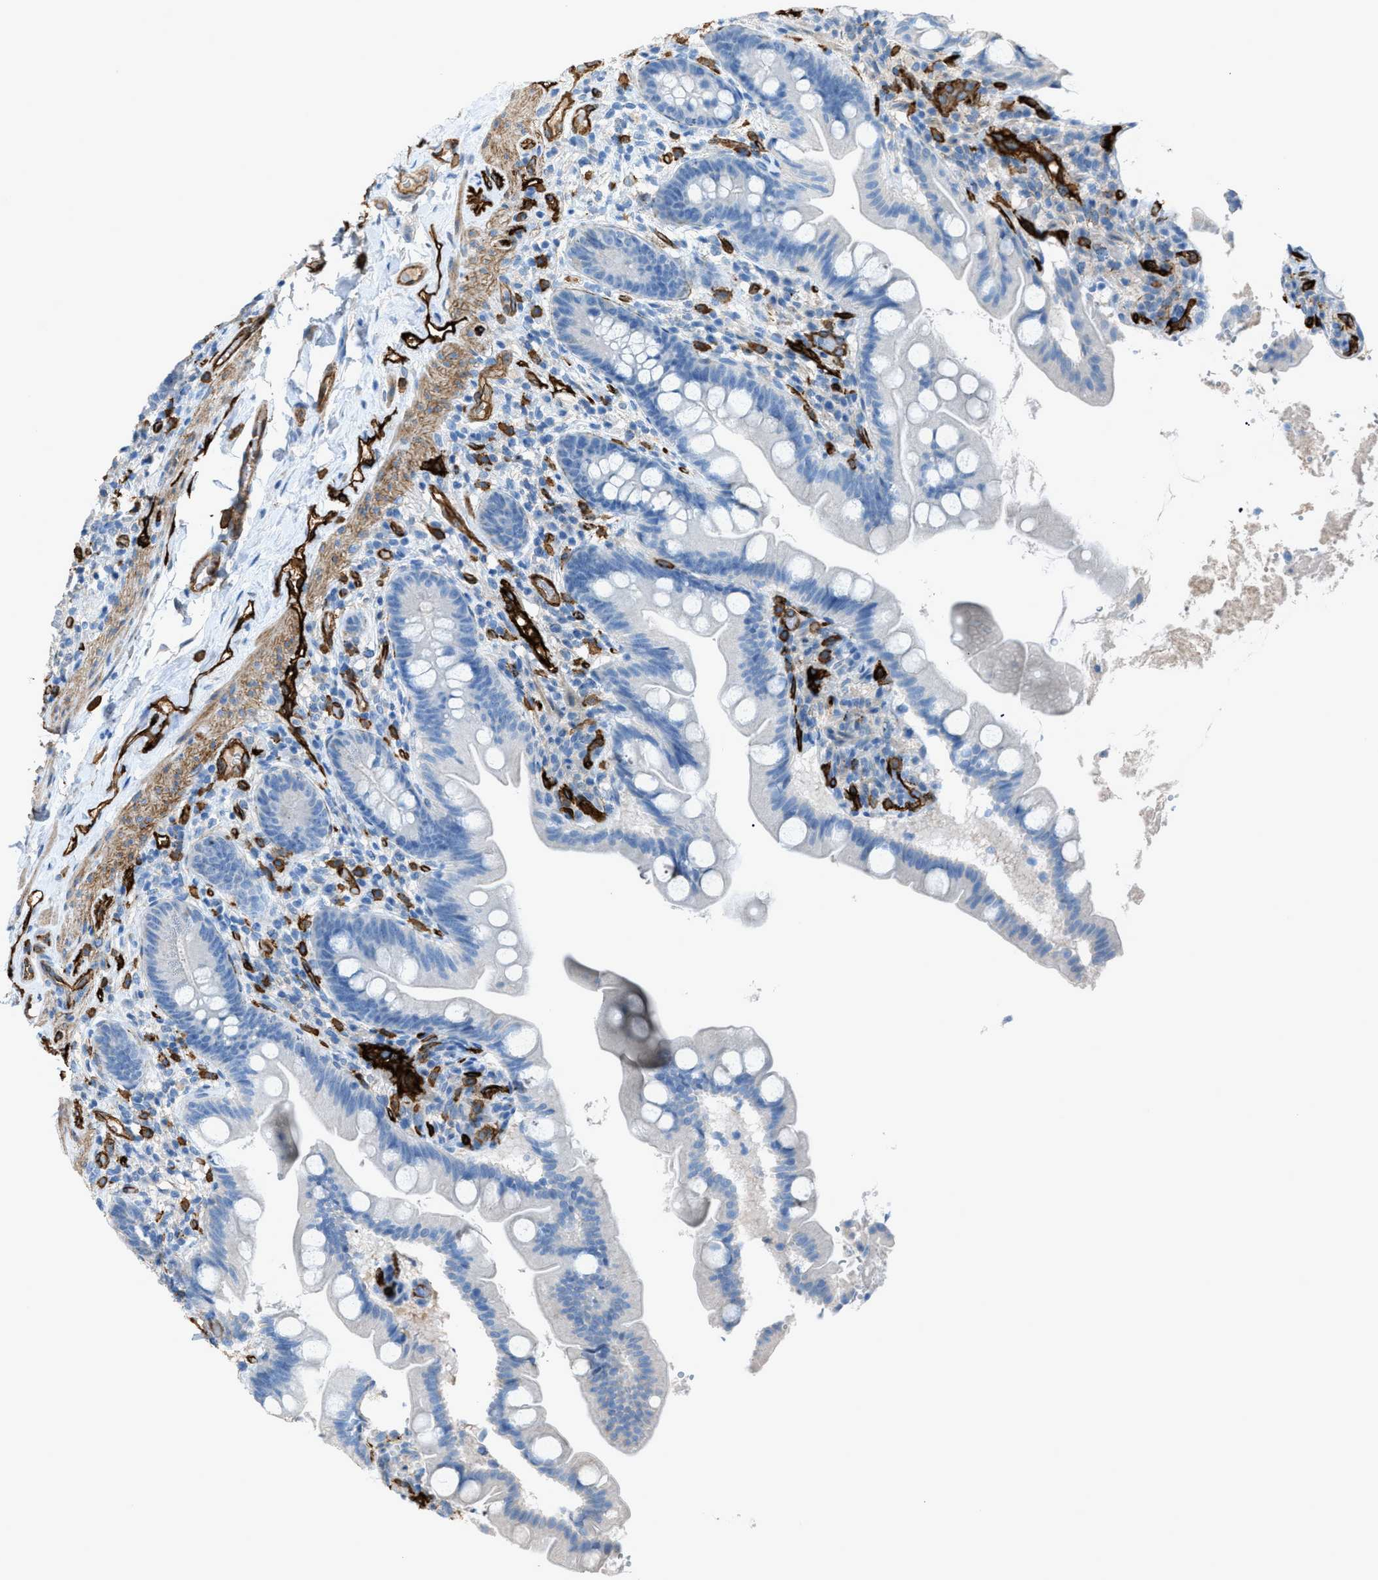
{"staining": {"intensity": "negative", "quantity": "none", "location": "none"}, "tissue": "small intestine", "cell_type": "Glandular cells", "image_type": "normal", "snomed": [{"axis": "morphology", "description": "Normal tissue, NOS"}, {"axis": "topography", "description": "Small intestine"}], "caption": "High magnification brightfield microscopy of normal small intestine stained with DAB (3,3'-diaminobenzidine) (brown) and counterstained with hematoxylin (blue): glandular cells show no significant positivity.", "gene": "SLC22A15", "patient": {"sex": "female", "age": 56}}